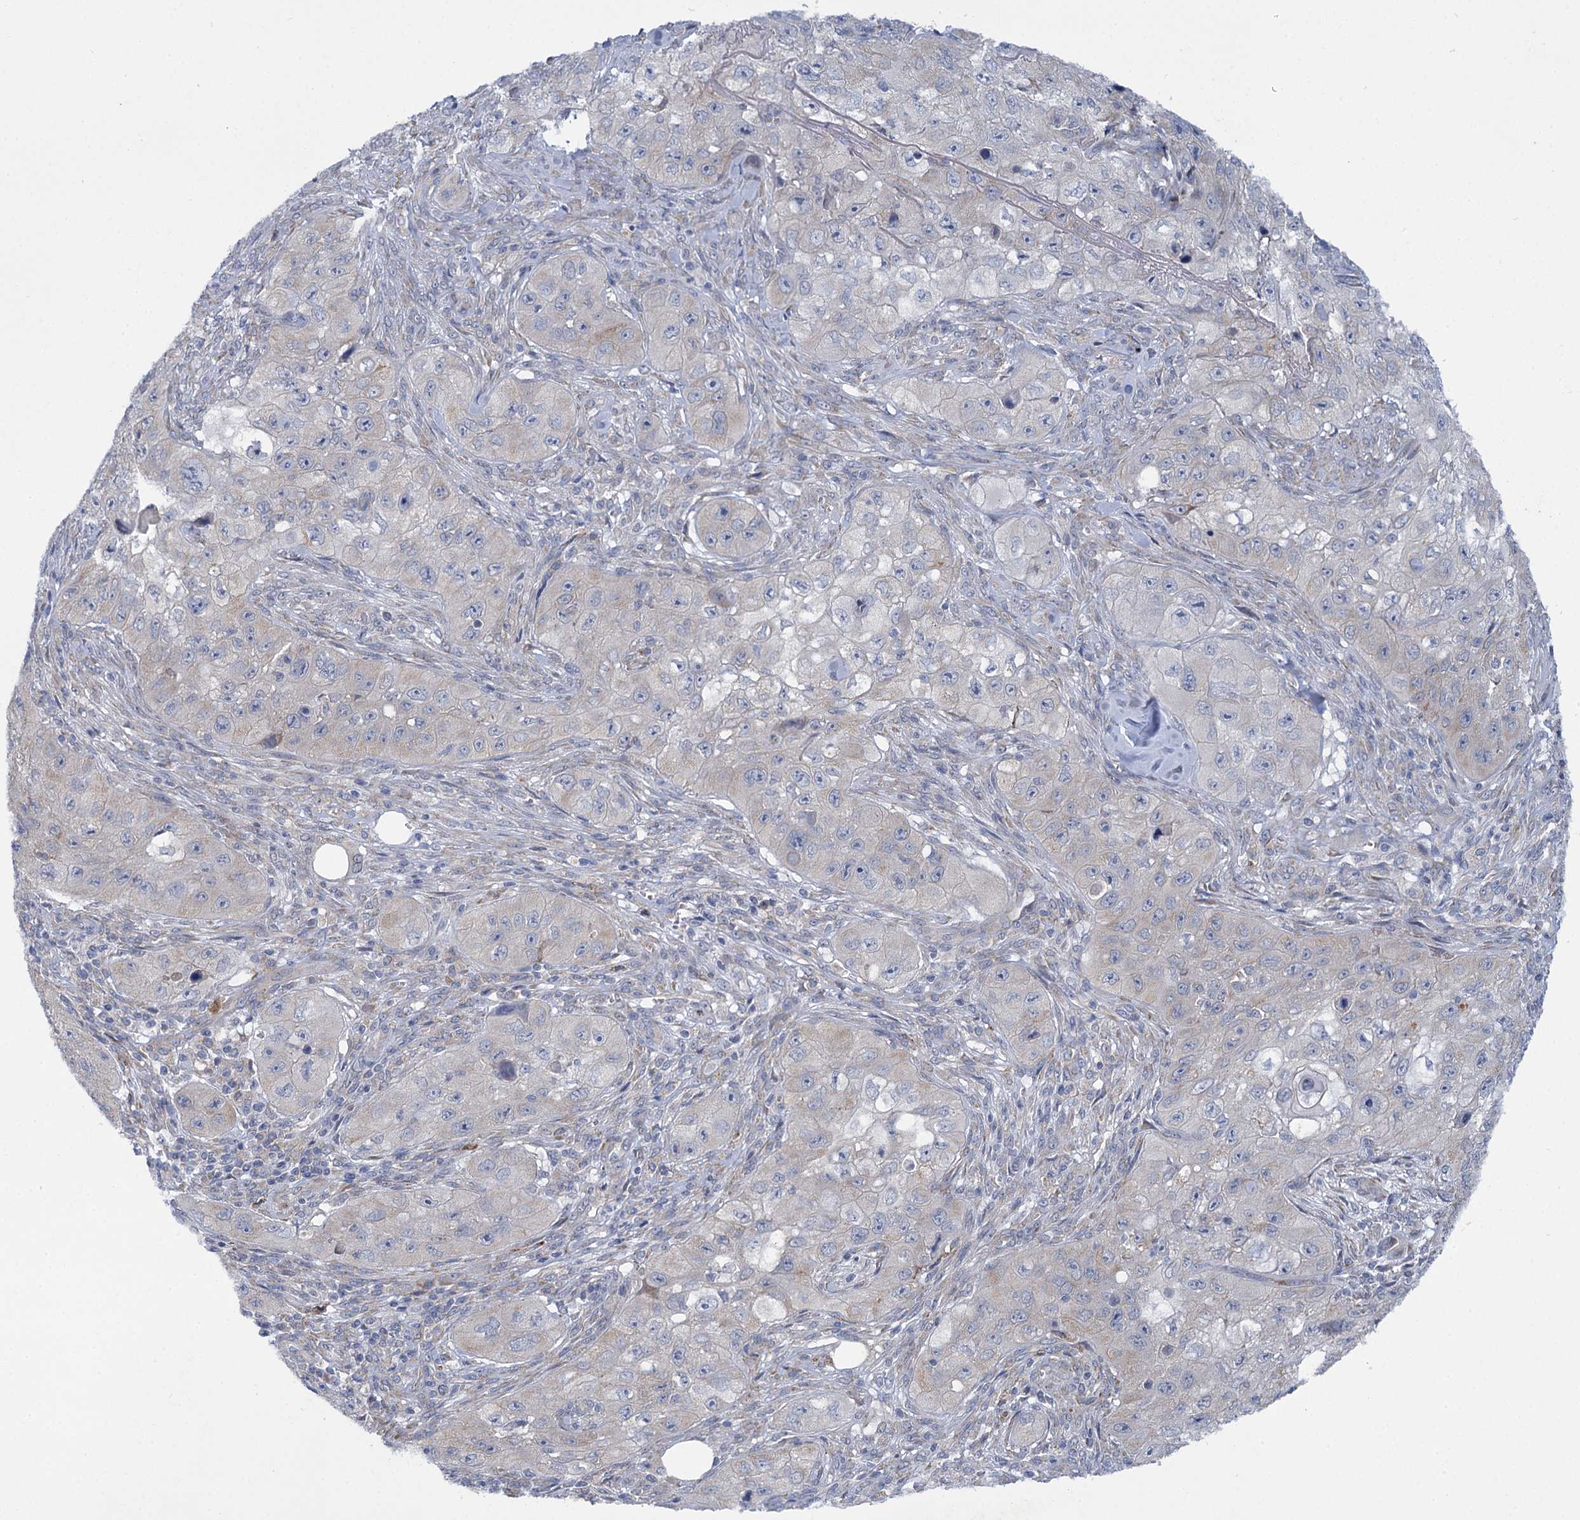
{"staining": {"intensity": "negative", "quantity": "none", "location": "none"}, "tissue": "skin cancer", "cell_type": "Tumor cells", "image_type": "cancer", "snomed": [{"axis": "morphology", "description": "Squamous cell carcinoma, NOS"}, {"axis": "topography", "description": "Skin"}, {"axis": "topography", "description": "Subcutis"}], "caption": "Immunohistochemistry image of neoplastic tissue: human squamous cell carcinoma (skin) stained with DAB (3,3'-diaminobenzidine) exhibits no significant protein positivity in tumor cells. Nuclei are stained in blue.", "gene": "MBLAC2", "patient": {"sex": "male", "age": 73}}